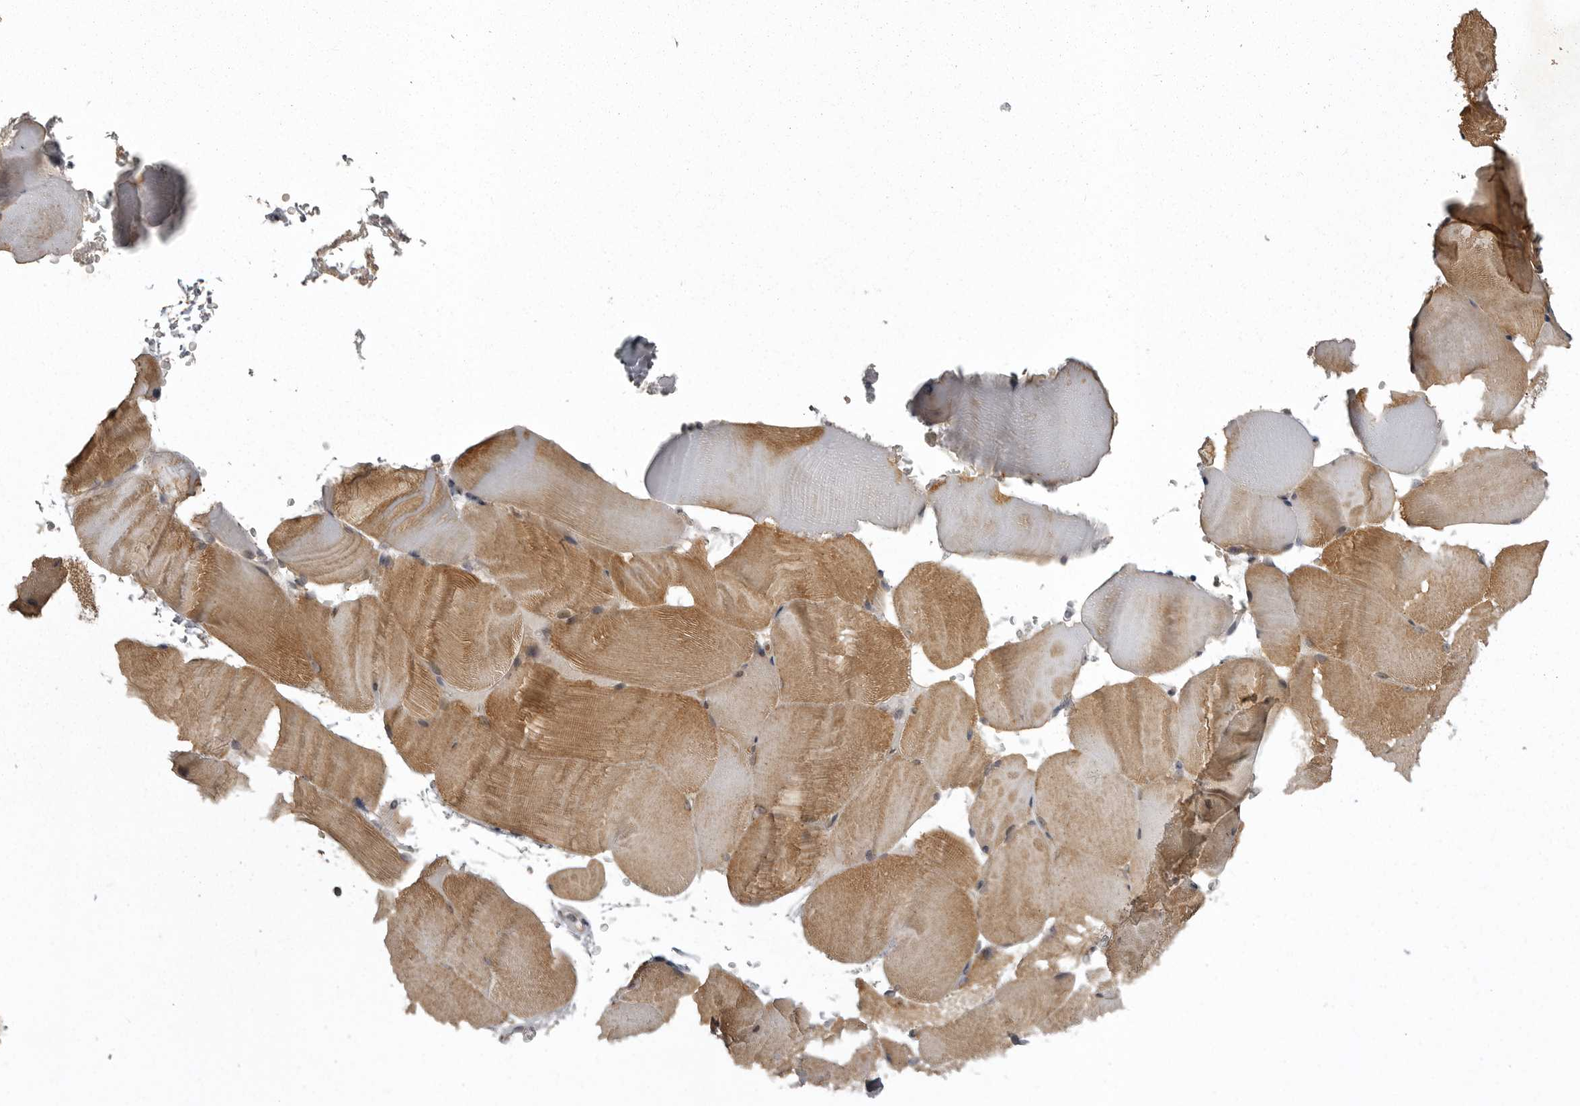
{"staining": {"intensity": "moderate", "quantity": ">75%", "location": "cytoplasmic/membranous"}, "tissue": "skeletal muscle", "cell_type": "Myocytes", "image_type": "normal", "snomed": [{"axis": "morphology", "description": "Normal tissue, NOS"}, {"axis": "topography", "description": "Skeletal muscle"}, {"axis": "topography", "description": "Parathyroid gland"}], "caption": "High-magnification brightfield microscopy of normal skeletal muscle stained with DAB (brown) and counterstained with hematoxylin (blue). myocytes exhibit moderate cytoplasmic/membranous staining is identified in approximately>75% of cells.", "gene": "SNX16", "patient": {"sex": "female", "age": 37}}